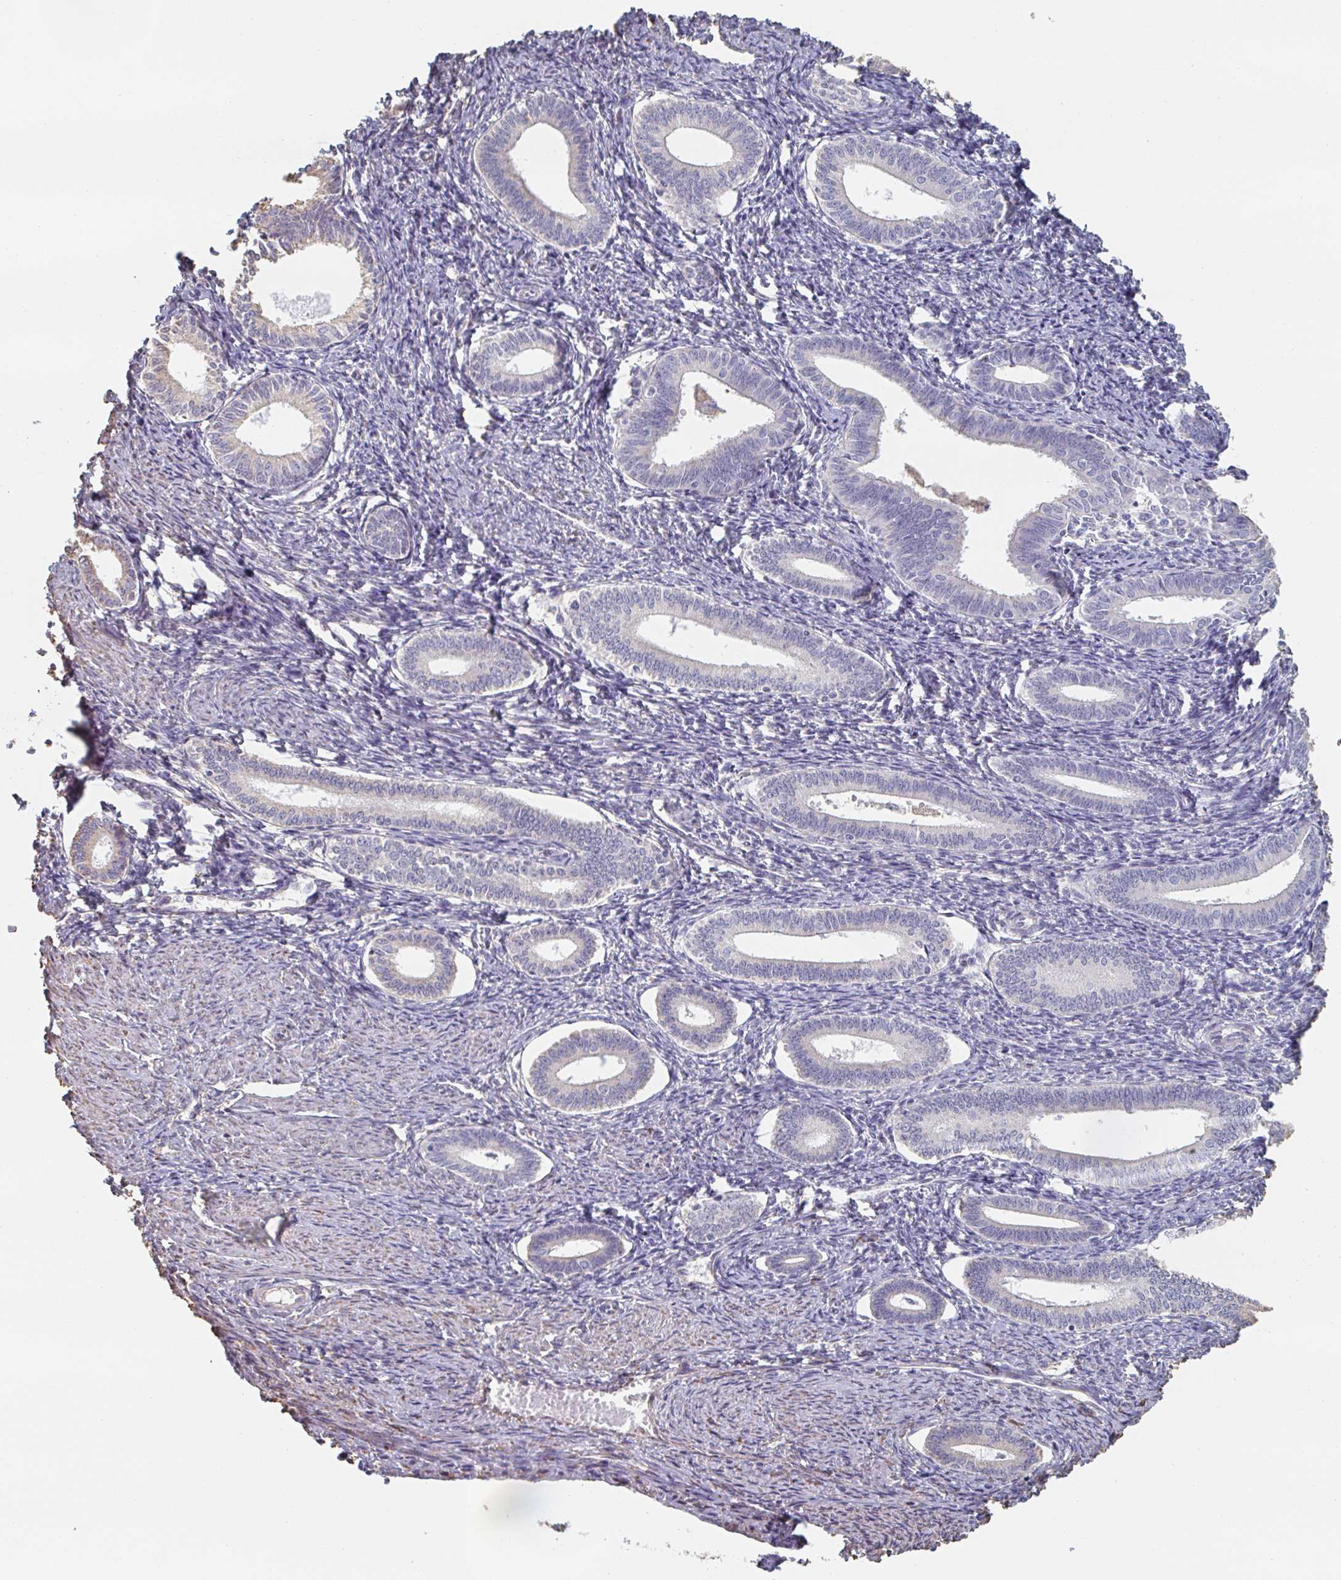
{"staining": {"intensity": "negative", "quantity": "none", "location": "none"}, "tissue": "endometrium", "cell_type": "Cells in endometrial stroma", "image_type": "normal", "snomed": [{"axis": "morphology", "description": "Normal tissue, NOS"}, {"axis": "topography", "description": "Endometrium"}], "caption": "This is an IHC histopathology image of benign human endometrium. There is no positivity in cells in endometrial stroma.", "gene": "RAB5IF", "patient": {"sex": "female", "age": 41}}